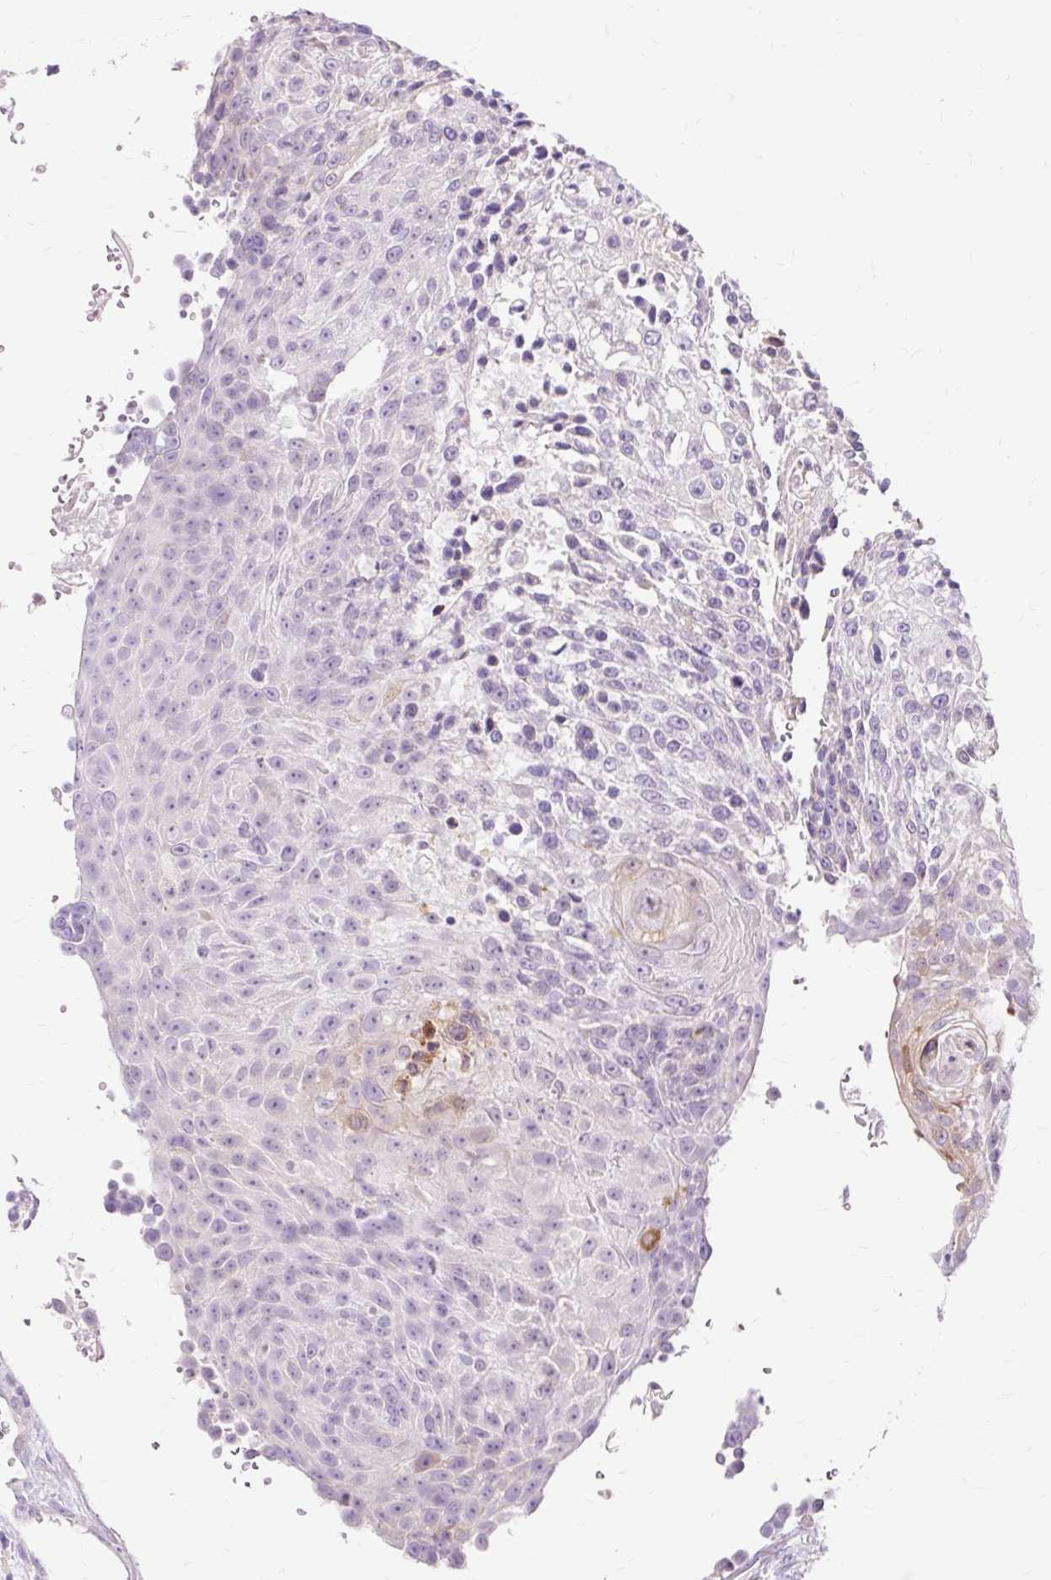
{"staining": {"intensity": "negative", "quantity": "none", "location": "none"}, "tissue": "urothelial cancer", "cell_type": "Tumor cells", "image_type": "cancer", "snomed": [{"axis": "morphology", "description": "Urothelial carcinoma, High grade"}, {"axis": "topography", "description": "Urinary bladder"}], "caption": "Urothelial cancer was stained to show a protein in brown. There is no significant positivity in tumor cells.", "gene": "DCTN4", "patient": {"sex": "female", "age": 63}}